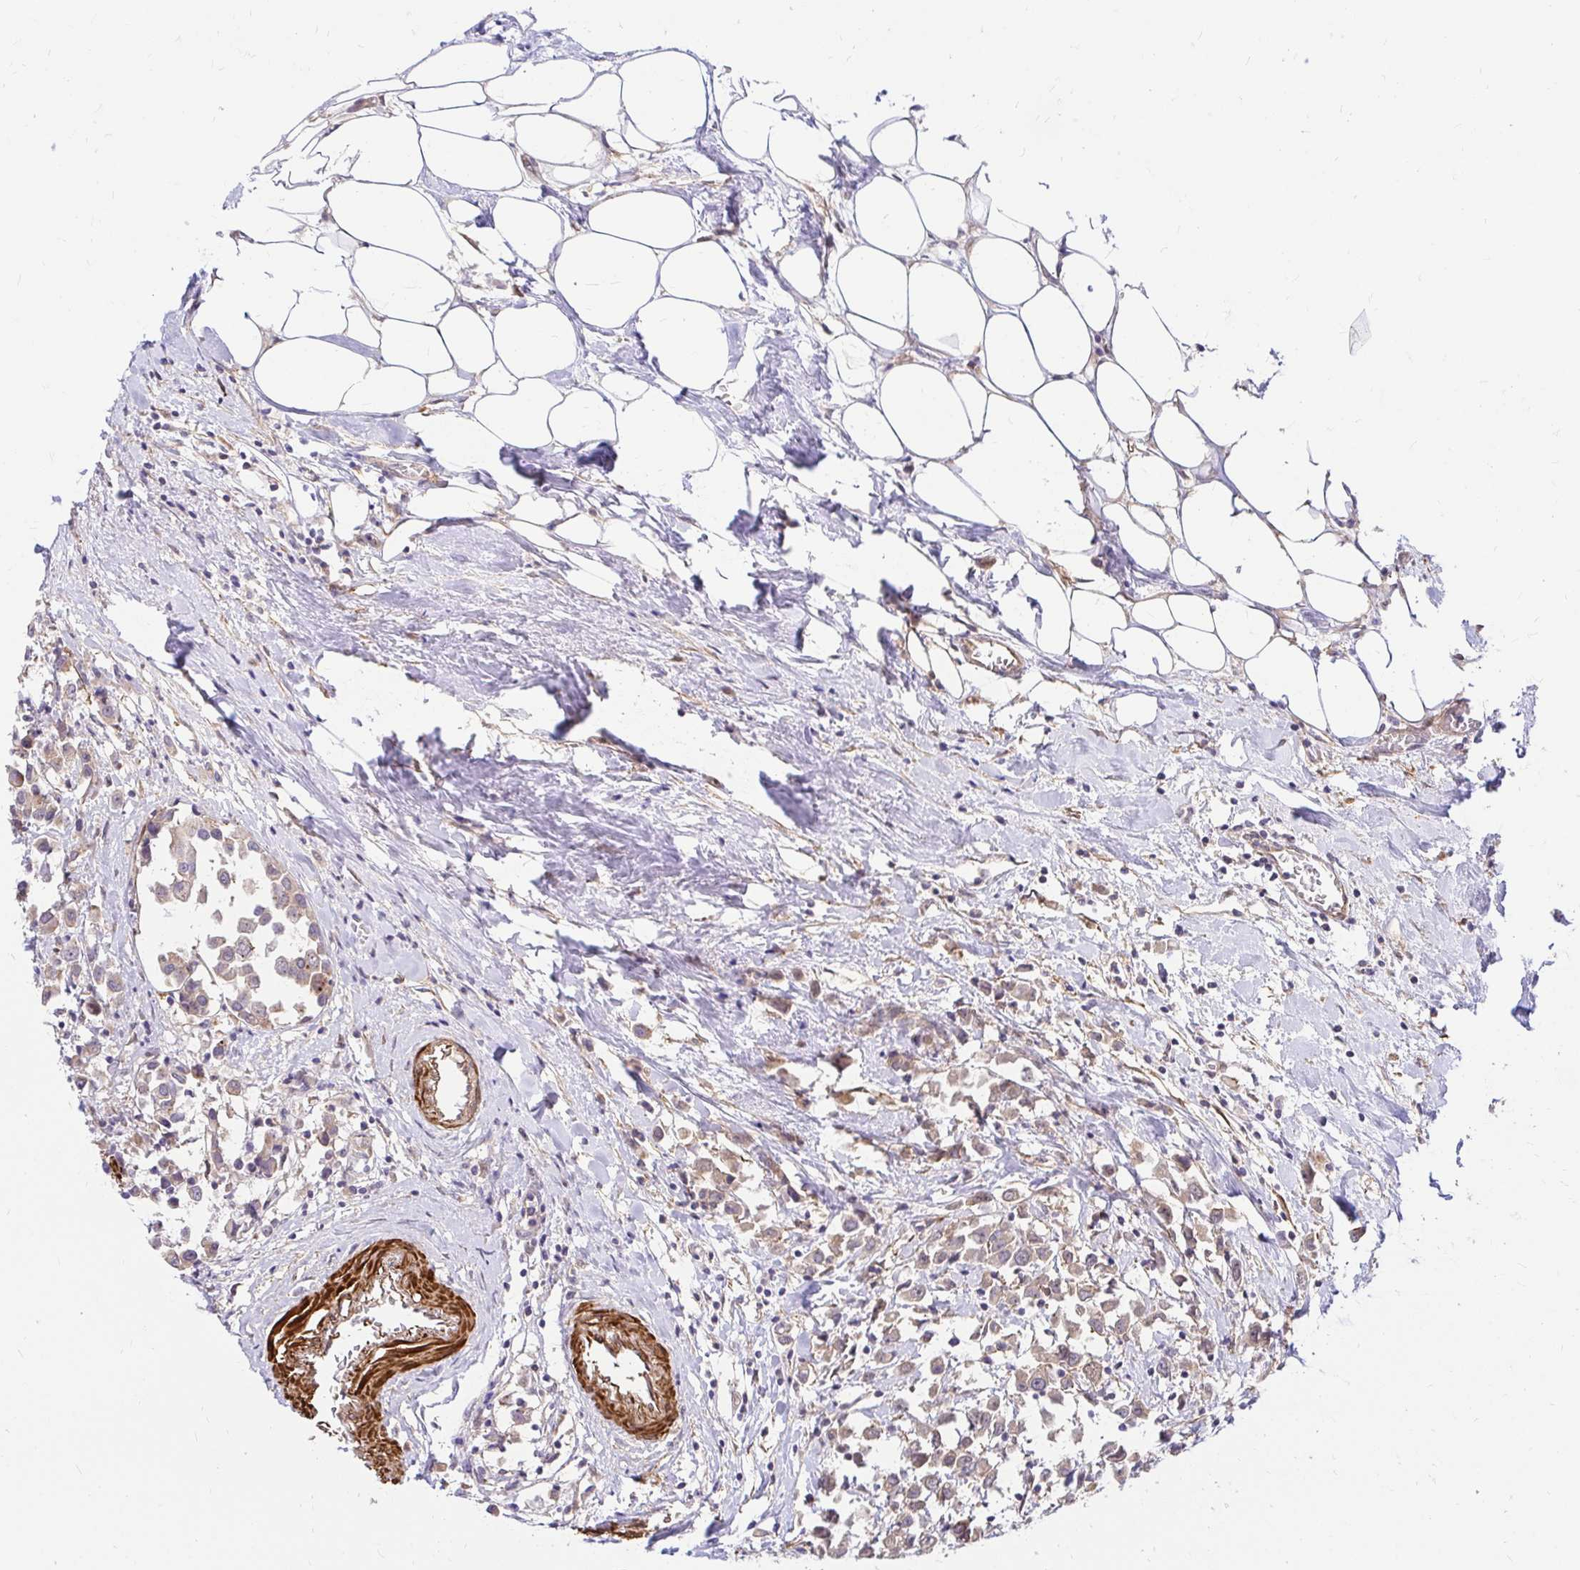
{"staining": {"intensity": "weak", "quantity": ">75%", "location": "cytoplasmic/membranous"}, "tissue": "breast cancer", "cell_type": "Tumor cells", "image_type": "cancer", "snomed": [{"axis": "morphology", "description": "Duct carcinoma"}, {"axis": "topography", "description": "Breast"}], "caption": "Brown immunohistochemical staining in human breast invasive ductal carcinoma demonstrates weak cytoplasmic/membranous expression in about >75% of tumor cells. Using DAB (brown) and hematoxylin (blue) stains, captured at high magnification using brightfield microscopy.", "gene": "YAP1", "patient": {"sex": "female", "age": 61}}